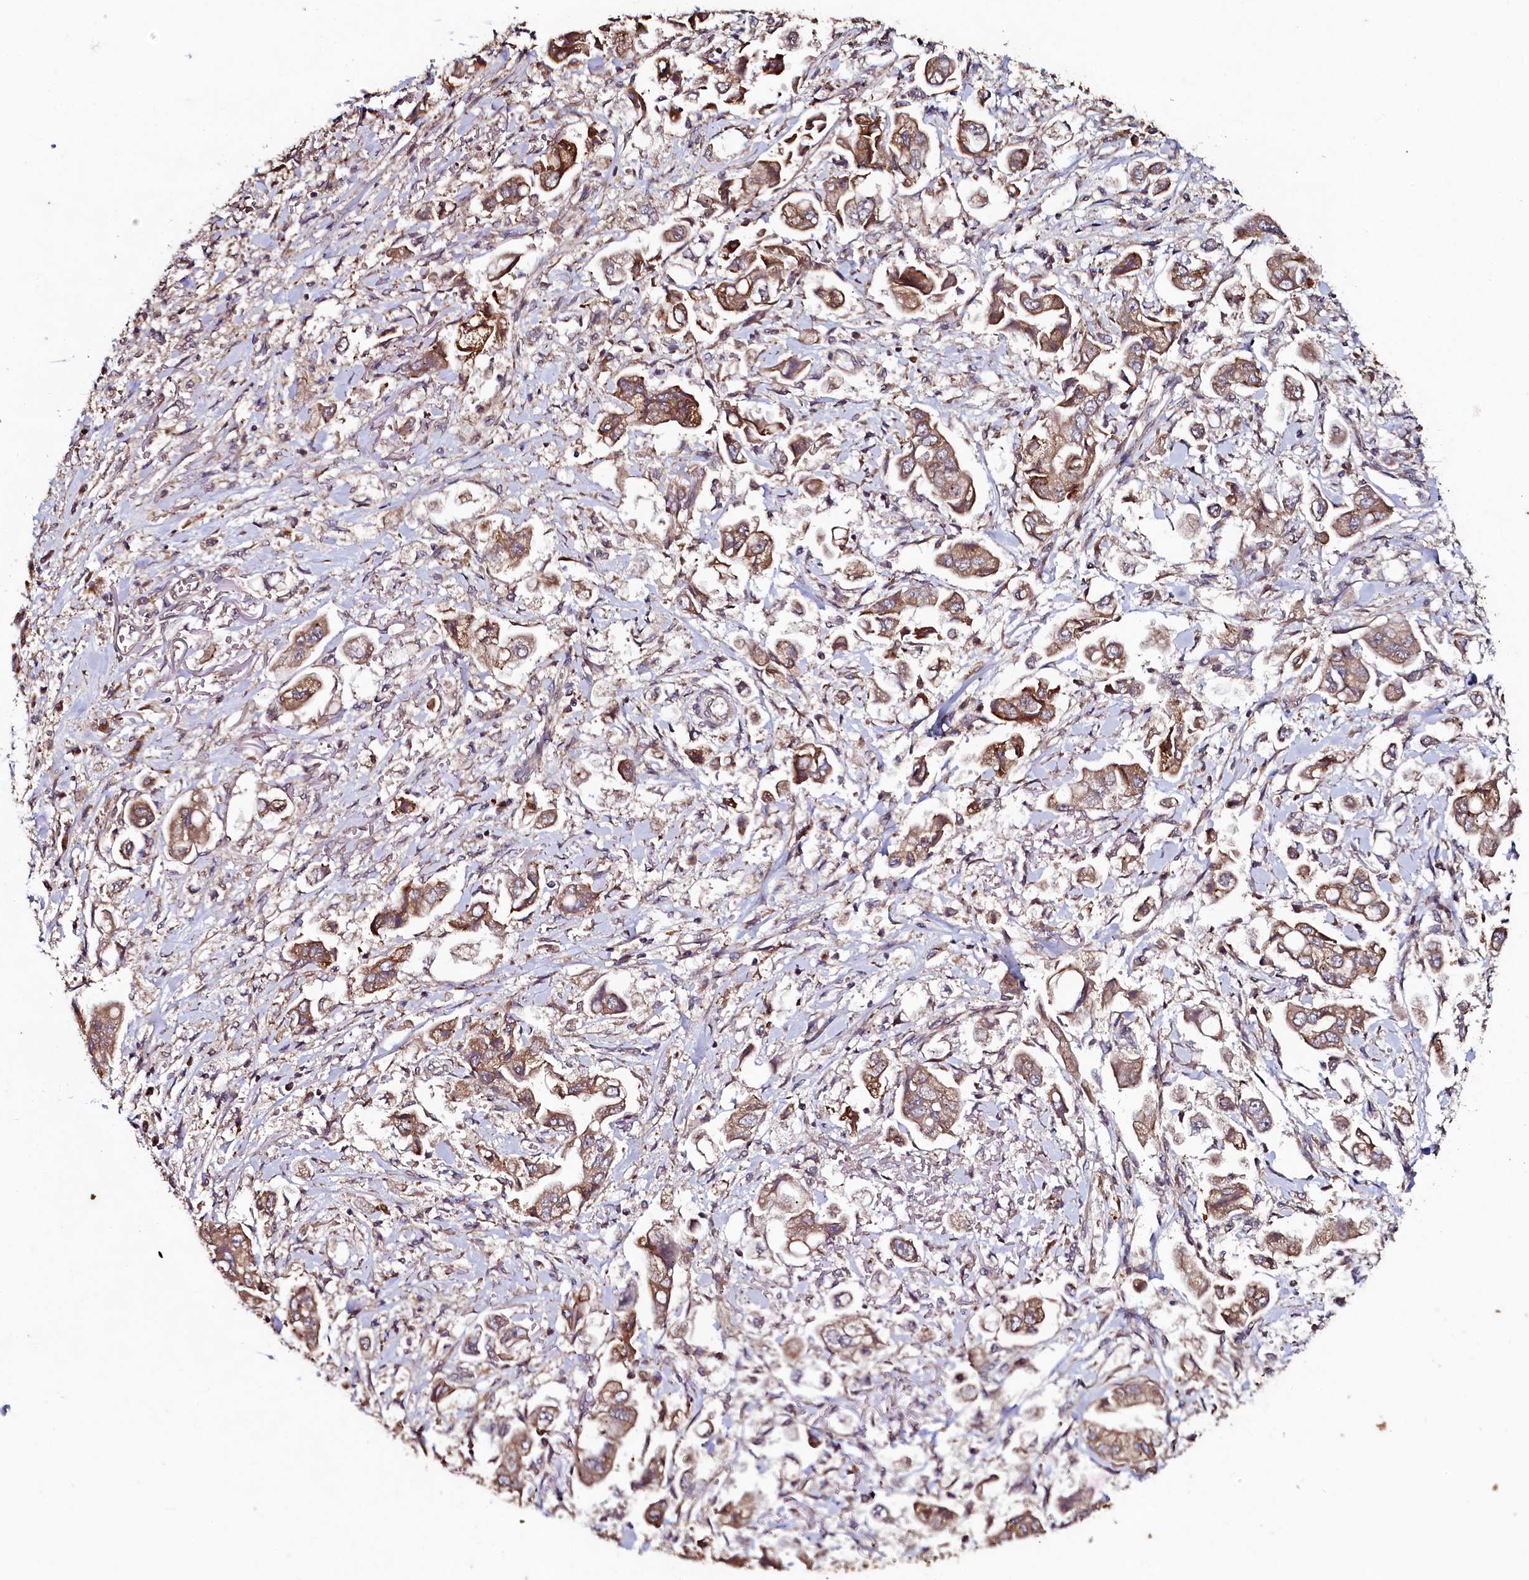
{"staining": {"intensity": "moderate", "quantity": ">75%", "location": "cytoplasmic/membranous"}, "tissue": "stomach cancer", "cell_type": "Tumor cells", "image_type": "cancer", "snomed": [{"axis": "morphology", "description": "Adenocarcinoma, NOS"}, {"axis": "topography", "description": "Stomach"}], "caption": "Moderate cytoplasmic/membranous protein staining is appreciated in about >75% of tumor cells in stomach cancer.", "gene": "SEC24C", "patient": {"sex": "male", "age": 62}}